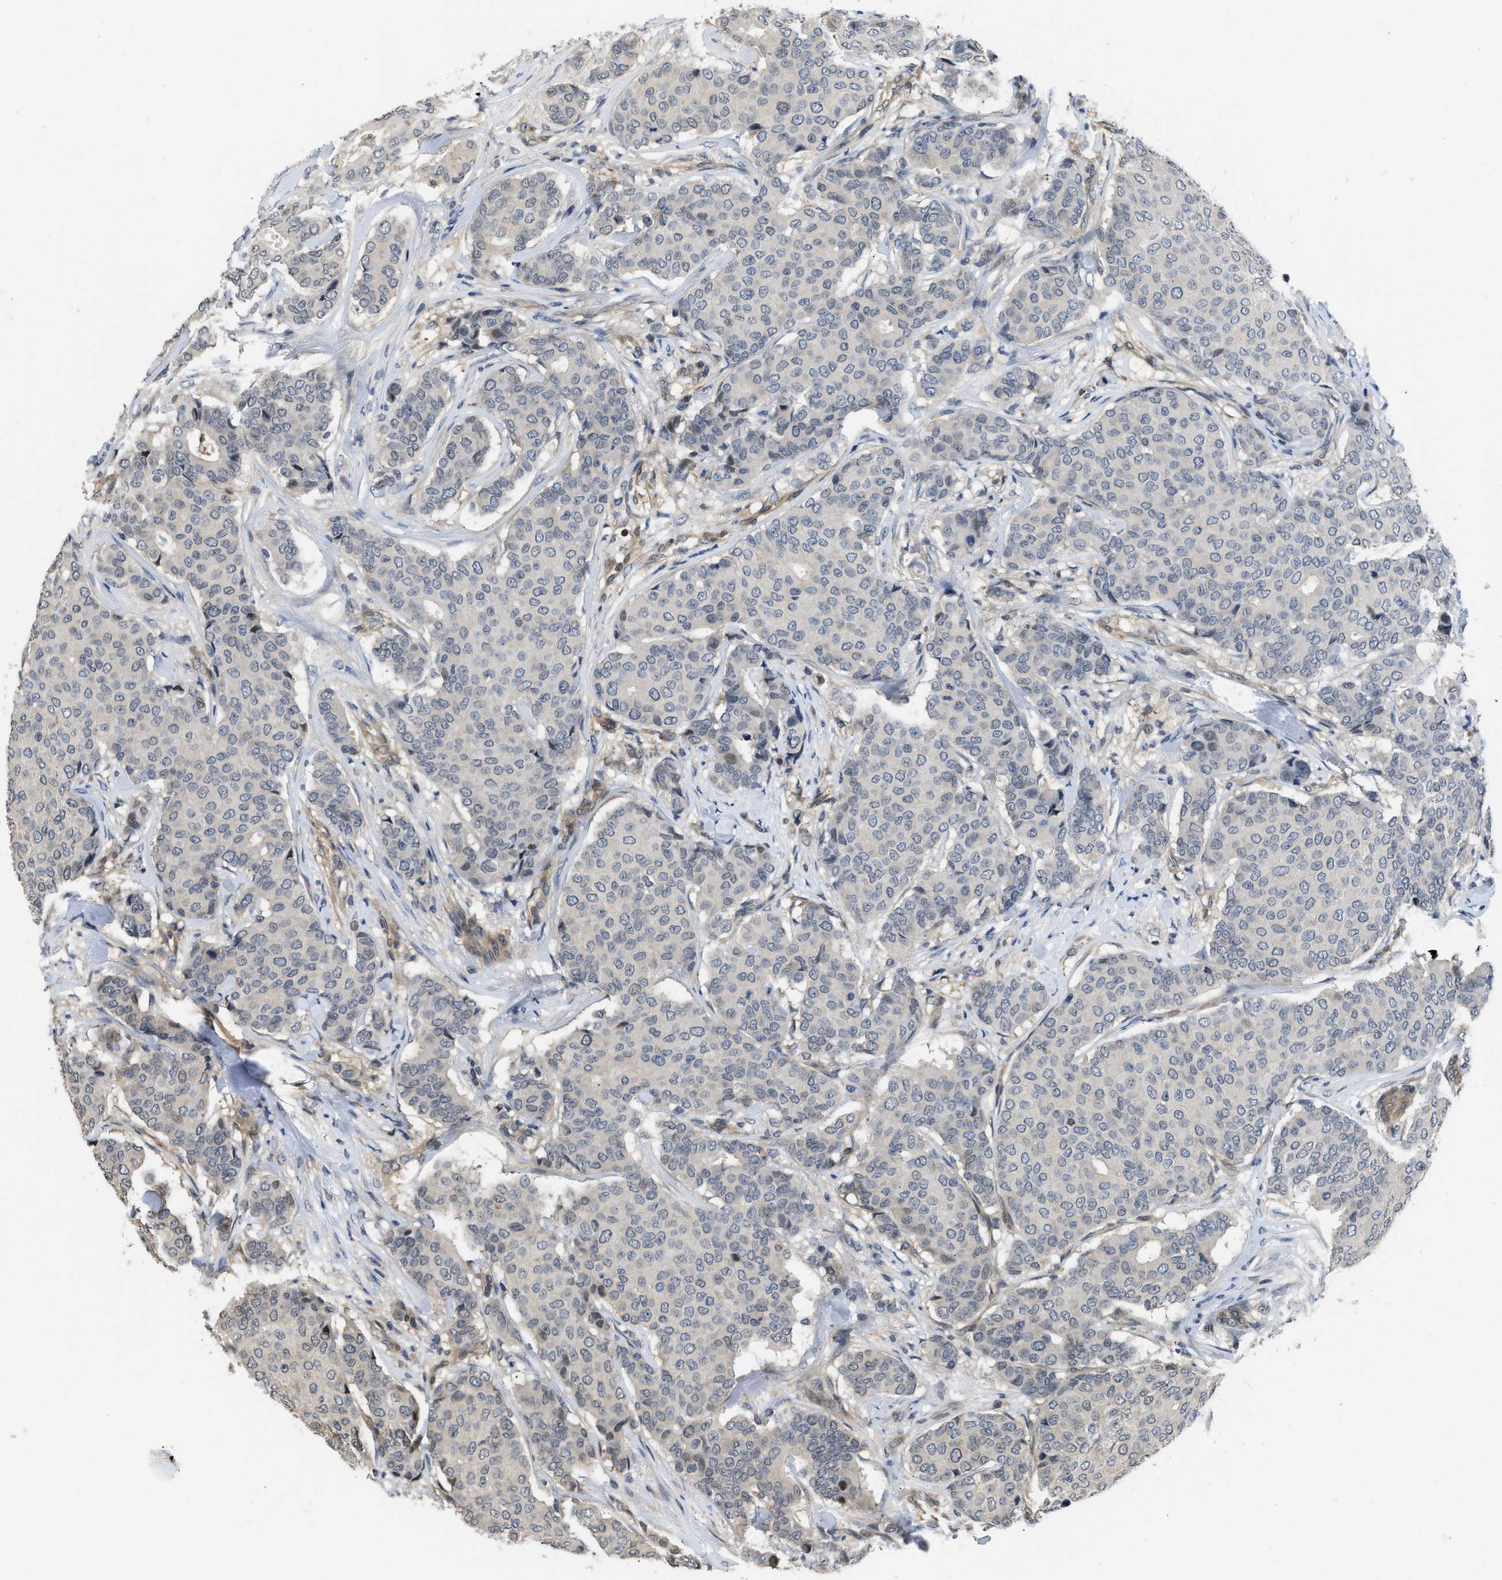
{"staining": {"intensity": "negative", "quantity": "none", "location": "none"}, "tissue": "breast cancer", "cell_type": "Tumor cells", "image_type": "cancer", "snomed": [{"axis": "morphology", "description": "Duct carcinoma"}, {"axis": "topography", "description": "Breast"}], "caption": "Immunohistochemistry (IHC) of breast infiltrating ductal carcinoma reveals no positivity in tumor cells. (DAB (3,3'-diaminobenzidine) IHC, high magnification).", "gene": "TES", "patient": {"sex": "female", "age": 75}}